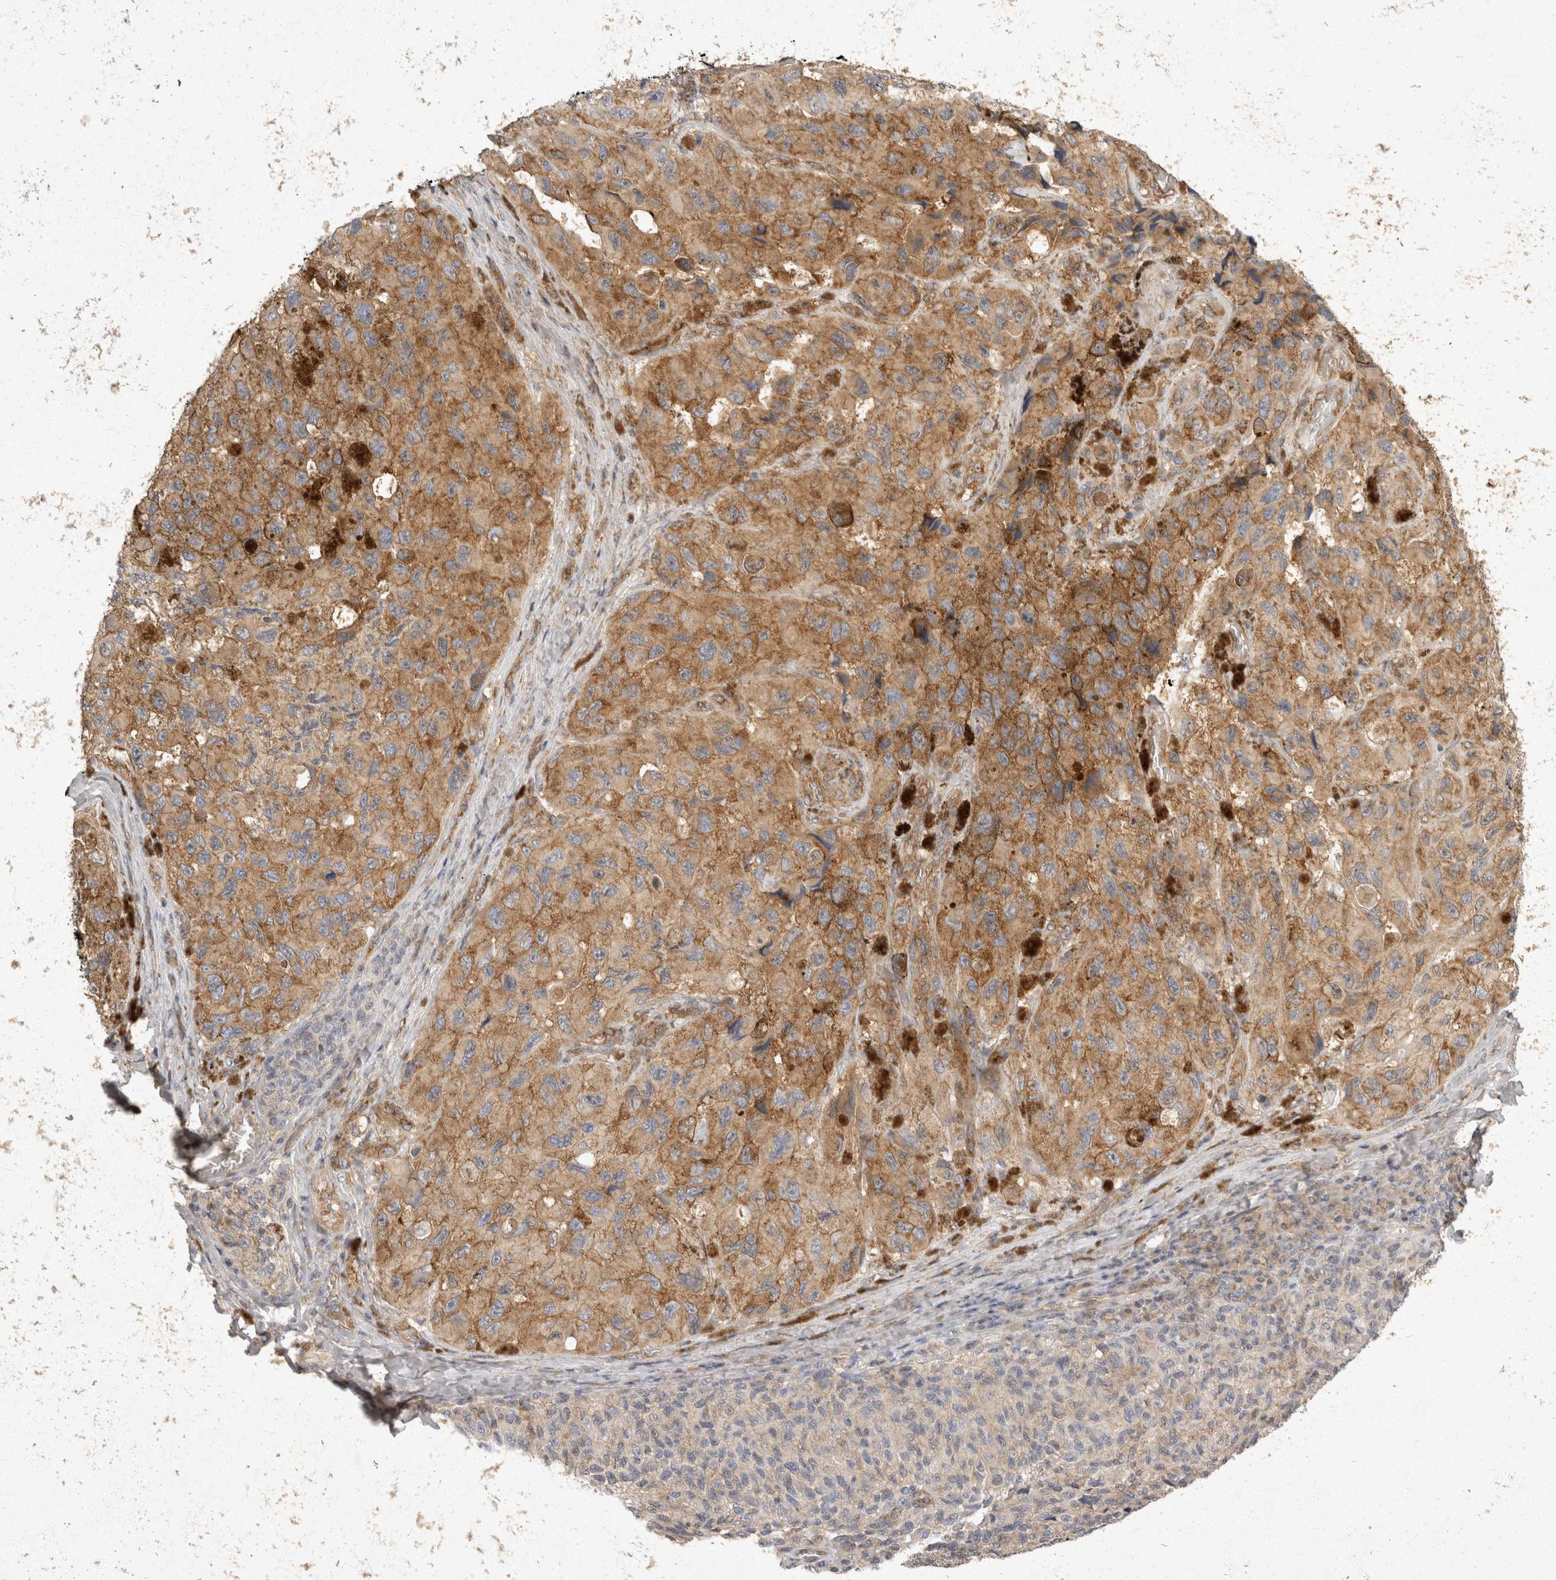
{"staining": {"intensity": "moderate", "quantity": ">75%", "location": "cytoplasmic/membranous"}, "tissue": "melanoma", "cell_type": "Tumor cells", "image_type": "cancer", "snomed": [{"axis": "morphology", "description": "Malignant melanoma, NOS"}, {"axis": "topography", "description": "Skin"}], "caption": "Malignant melanoma stained with a brown dye demonstrates moderate cytoplasmic/membranous positive expression in about >75% of tumor cells.", "gene": "EIF4G3", "patient": {"sex": "female", "age": 73}}